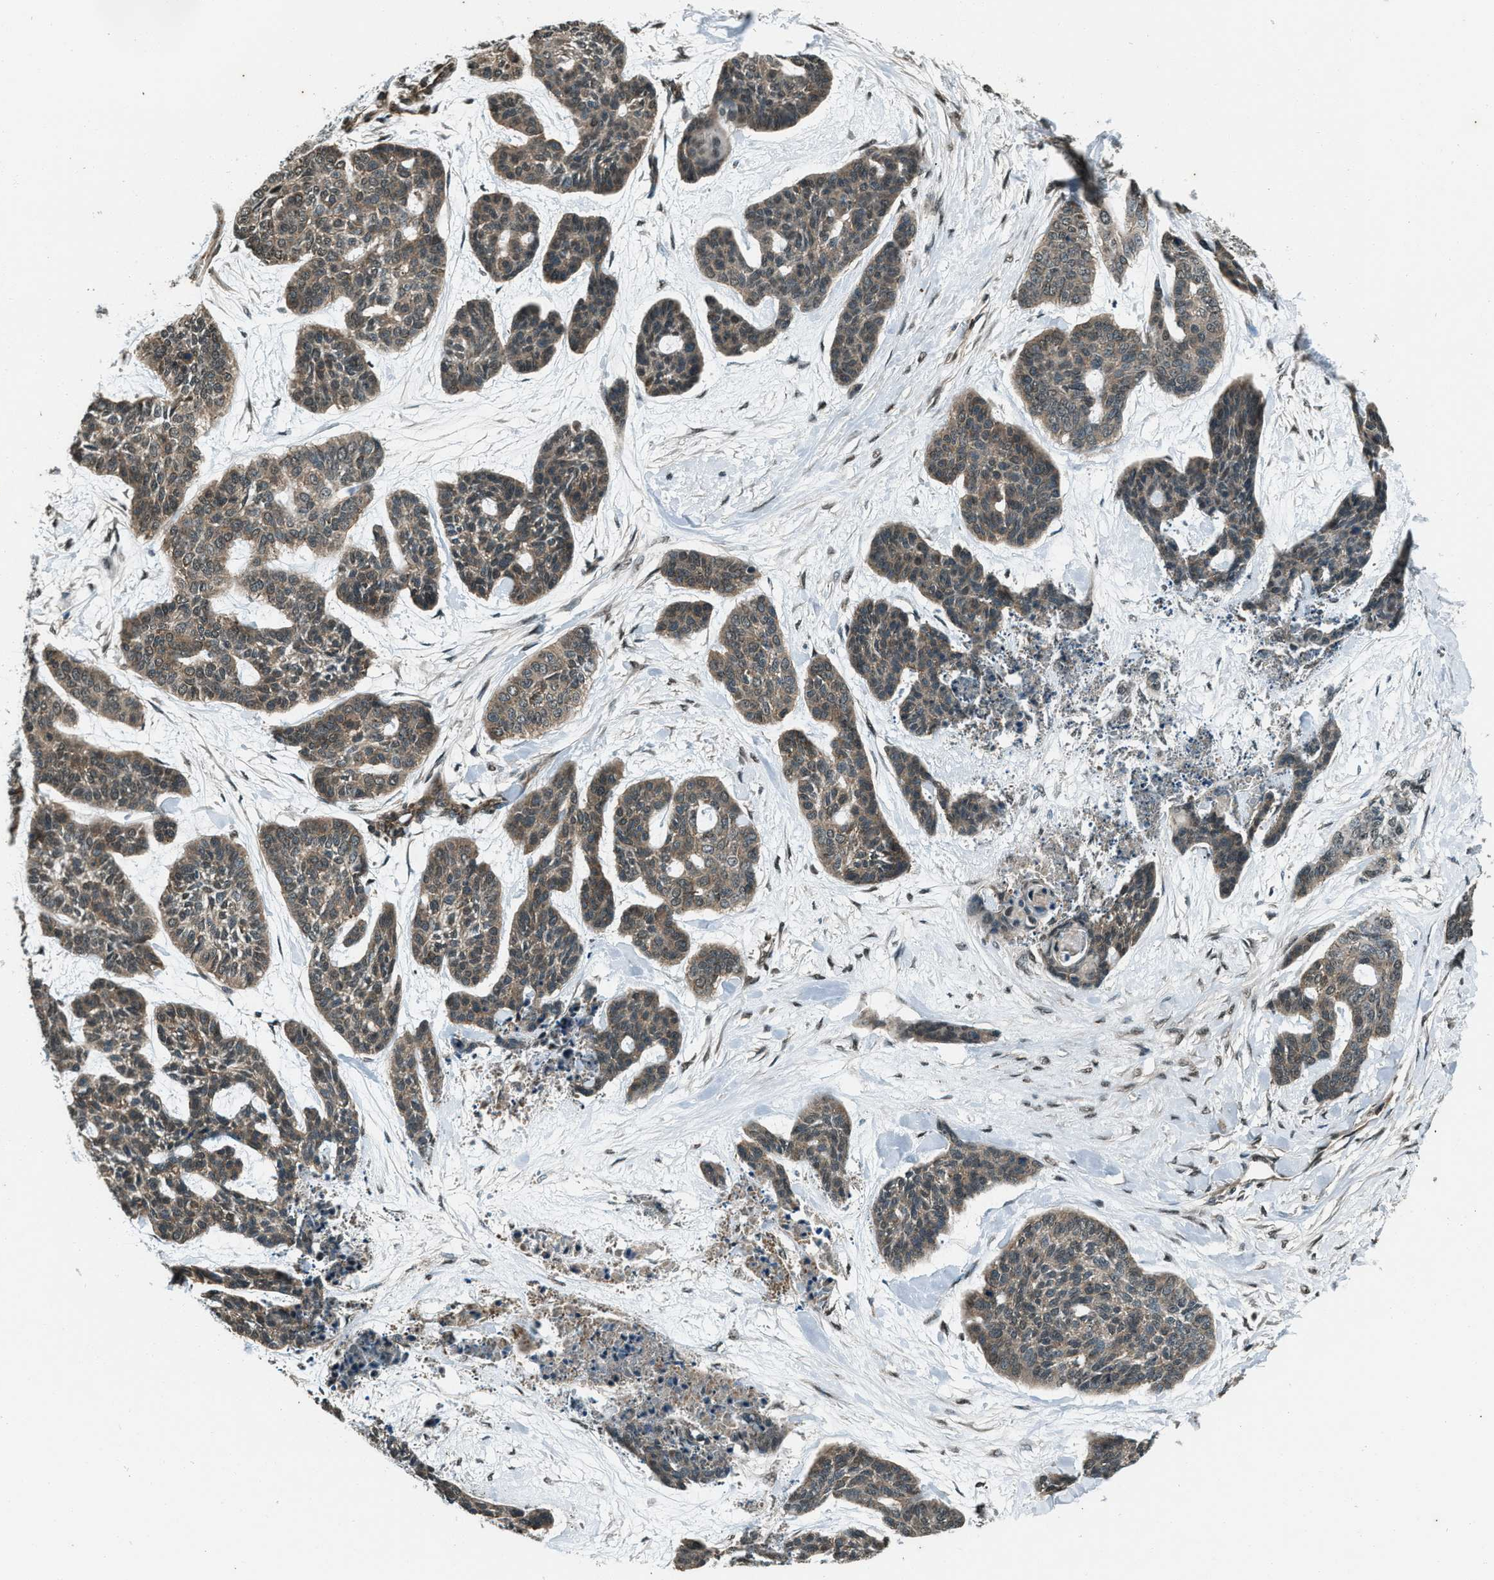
{"staining": {"intensity": "moderate", "quantity": ">75%", "location": "cytoplasmic/membranous"}, "tissue": "skin cancer", "cell_type": "Tumor cells", "image_type": "cancer", "snomed": [{"axis": "morphology", "description": "Basal cell carcinoma"}, {"axis": "topography", "description": "Skin"}], "caption": "The immunohistochemical stain highlights moderate cytoplasmic/membranous expression in tumor cells of basal cell carcinoma (skin) tissue. (DAB IHC with brightfield microscopy, high magnification).", "gene": "SVIL", "patient": {"sex": "female", "age": 64}}